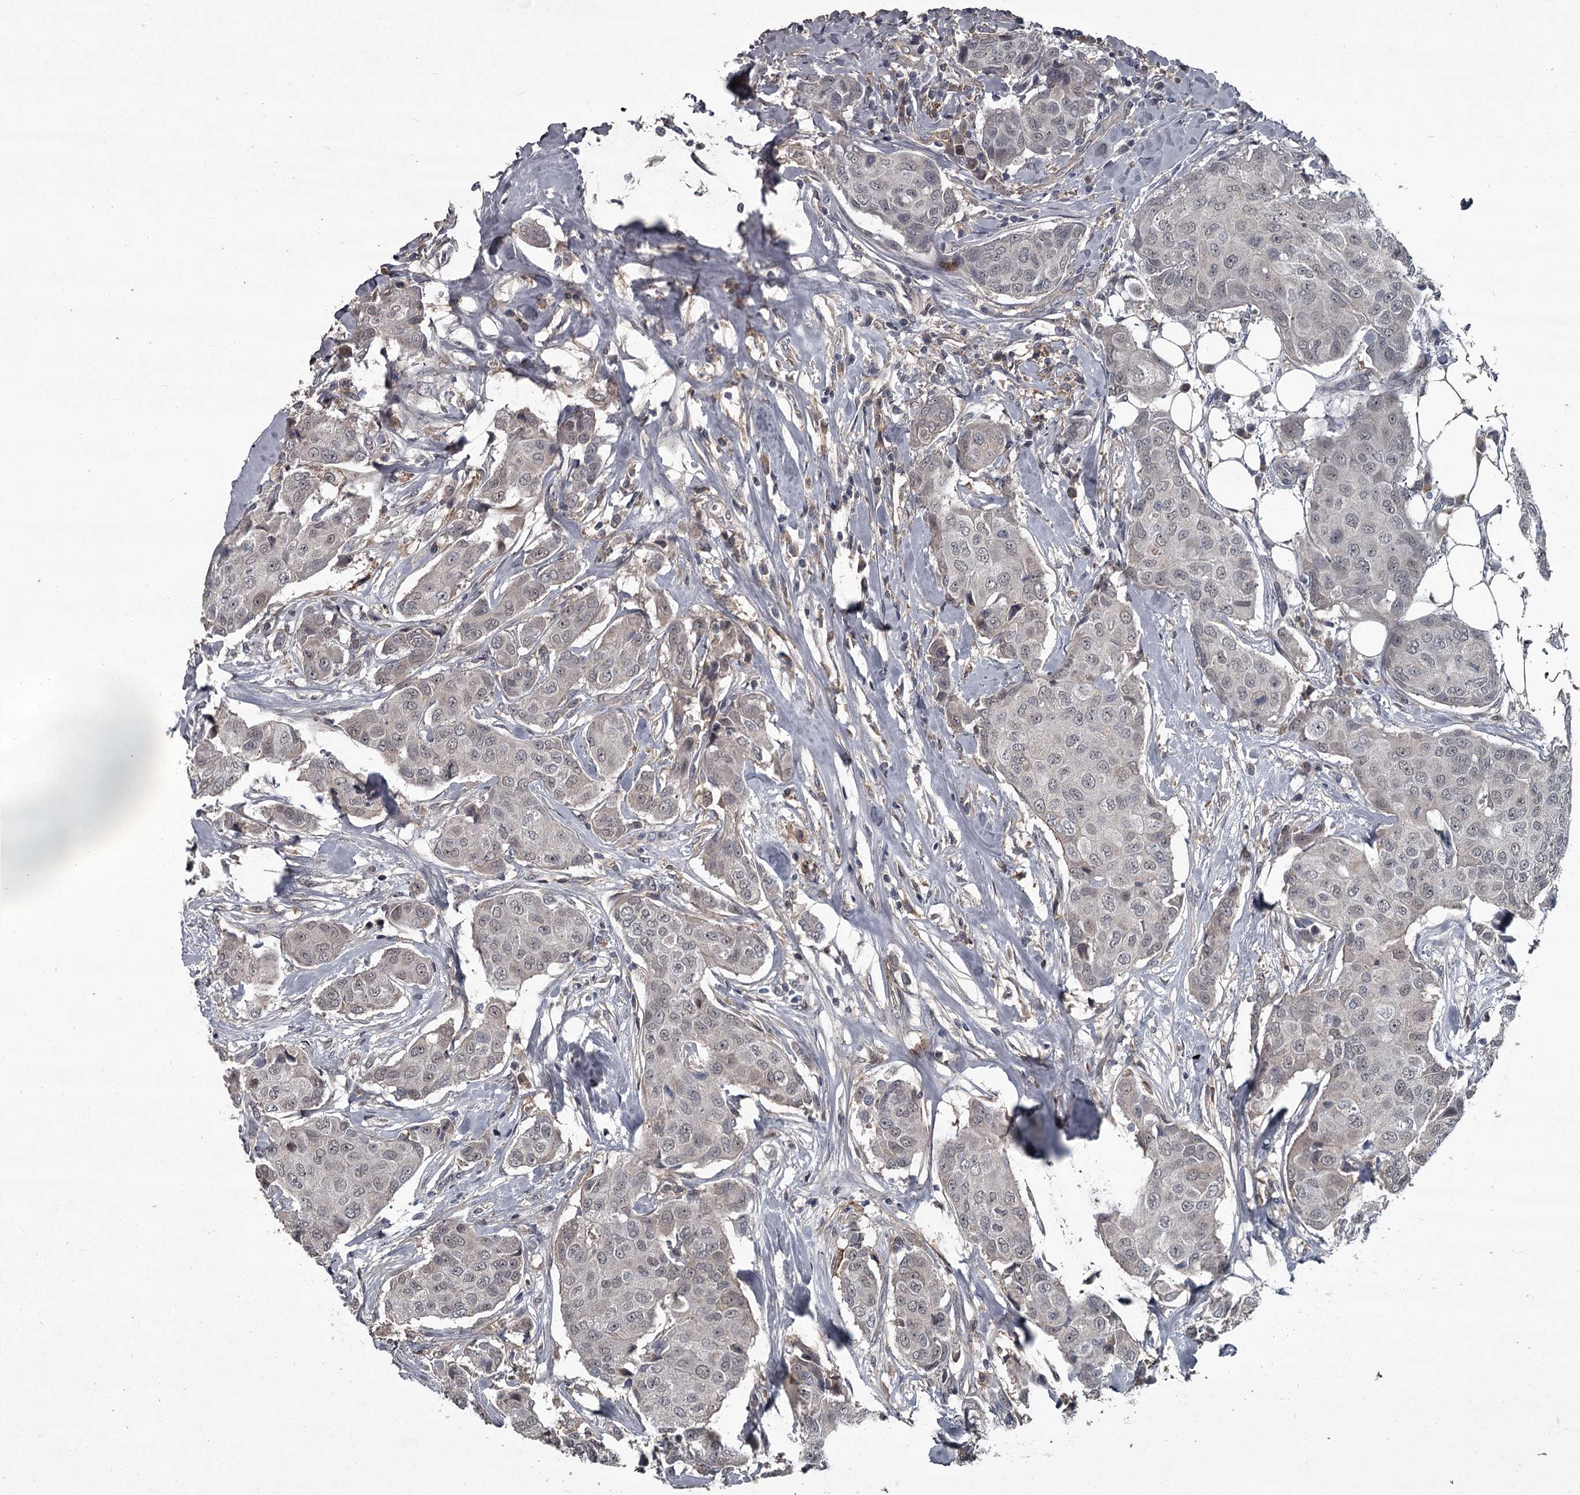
{"staining": {"intensity": "weak", "quantity": "25%-75%", "location": "nuclear"}, "tissue": "breast cancer", "cell_type": "Tumor cells", "image_type": "cancer", "snomed": [{"axis": "morphology", "description": "Duct carcinoma"}, {"axis": "topography", "description": "Breast"}], "caption": "Breast cancer stained for a protein shows weak nuclear positivity in tumor cells. Using DAB (brown) and hematoxylin (blue) stains, captured at high magnification using brightfield microscopy.", "gene": "FLVCR2", "patient": {"sex": "female", "age": 80}}